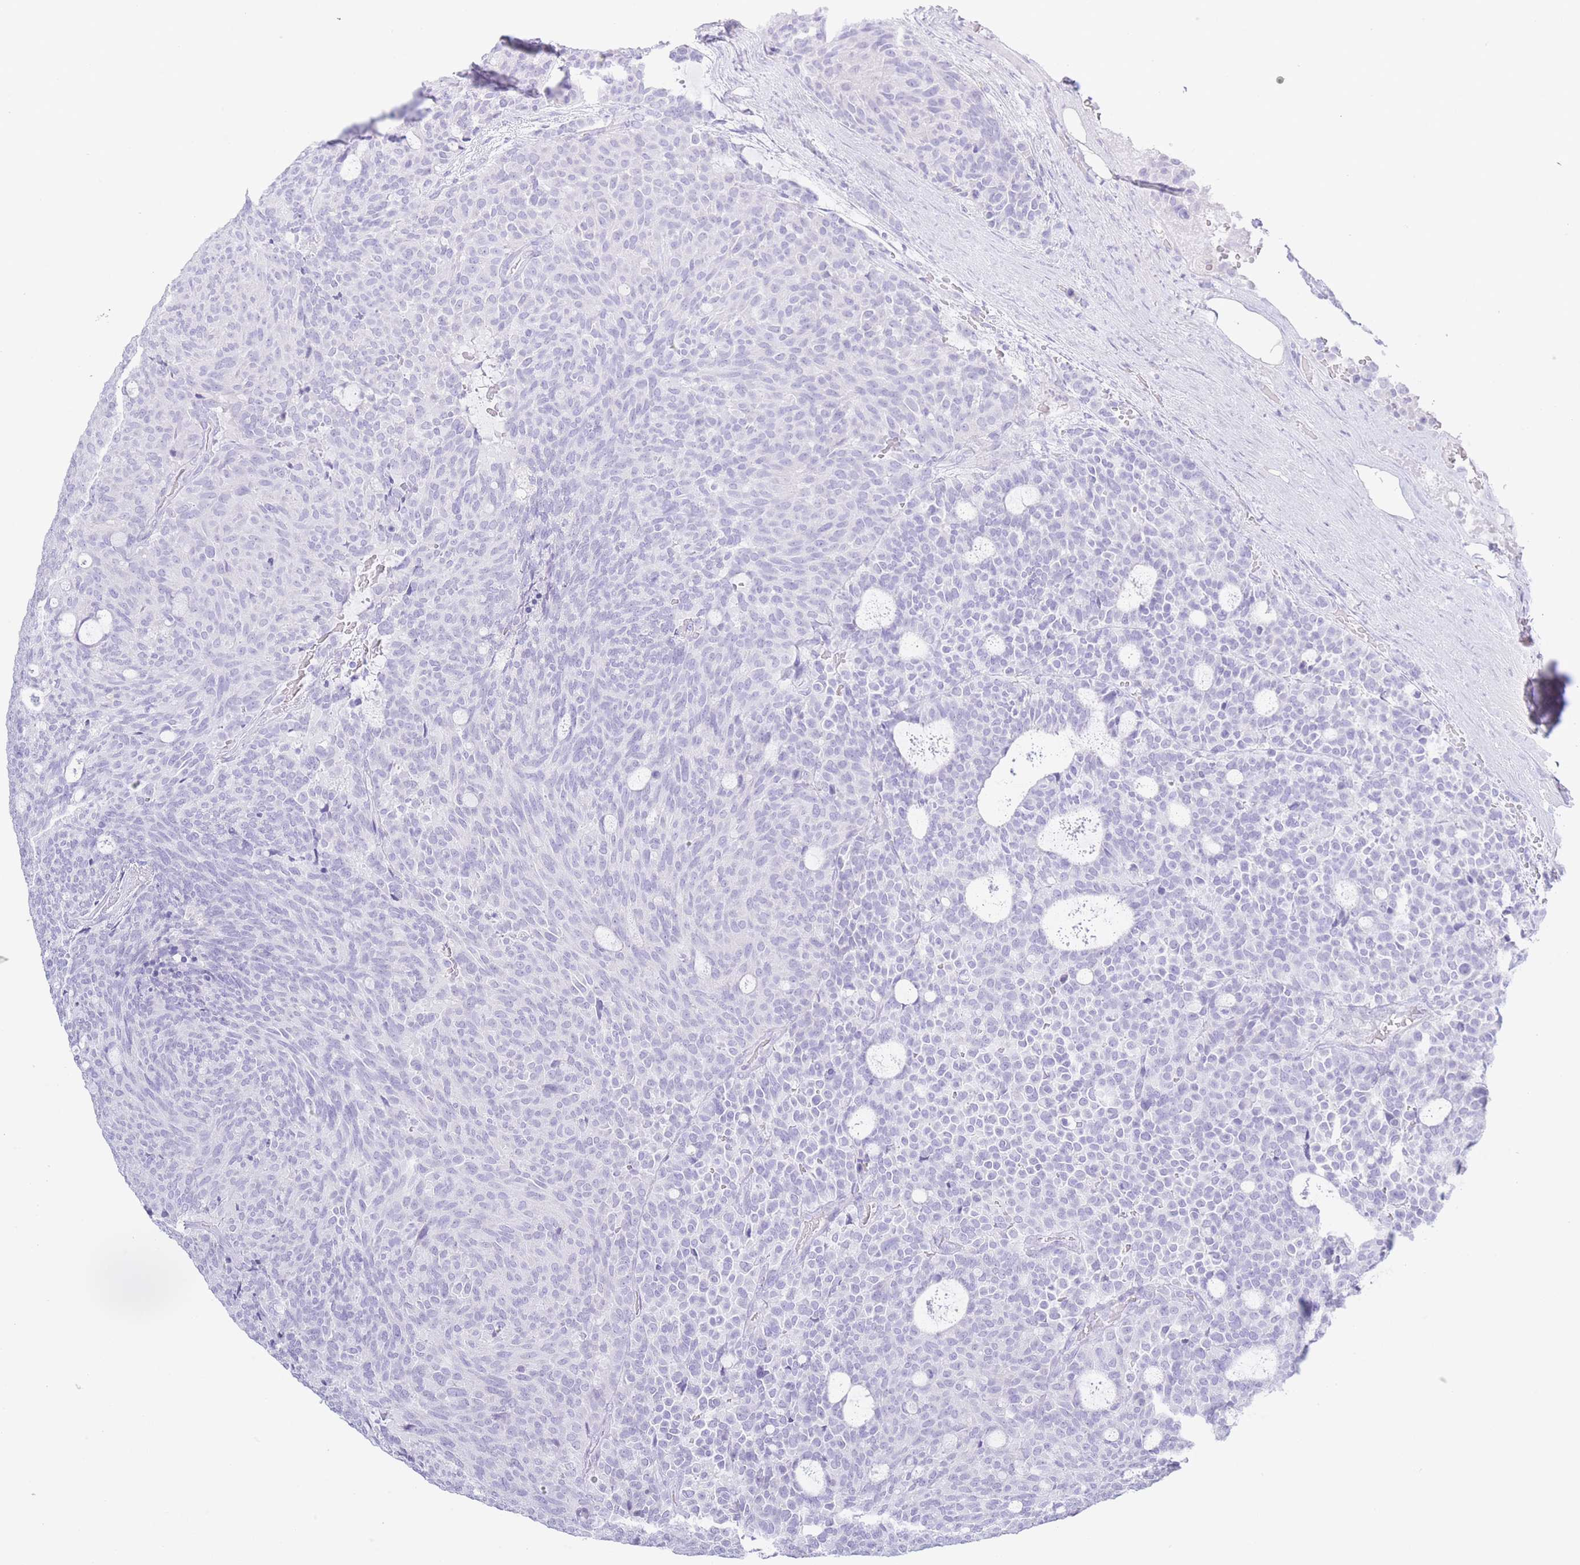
{"staining": {"intensity": "negative", "quantity": "none", "location": "none"}, "tissue": "carcinoid", "cell_type": "Tumor cells", "image_type": "cancer", "snomed": [{"axis": "morphology", "description": "Carcinoid, malignant, NOS"}, {"axis": "topography", "description": "Pancreas"}], "caption": "Human carcinoid stained for a protein using IHC displays no positivity in tumor cells.", "gene": "PKLR", "patient": {"sex": "female", "age": 54}}